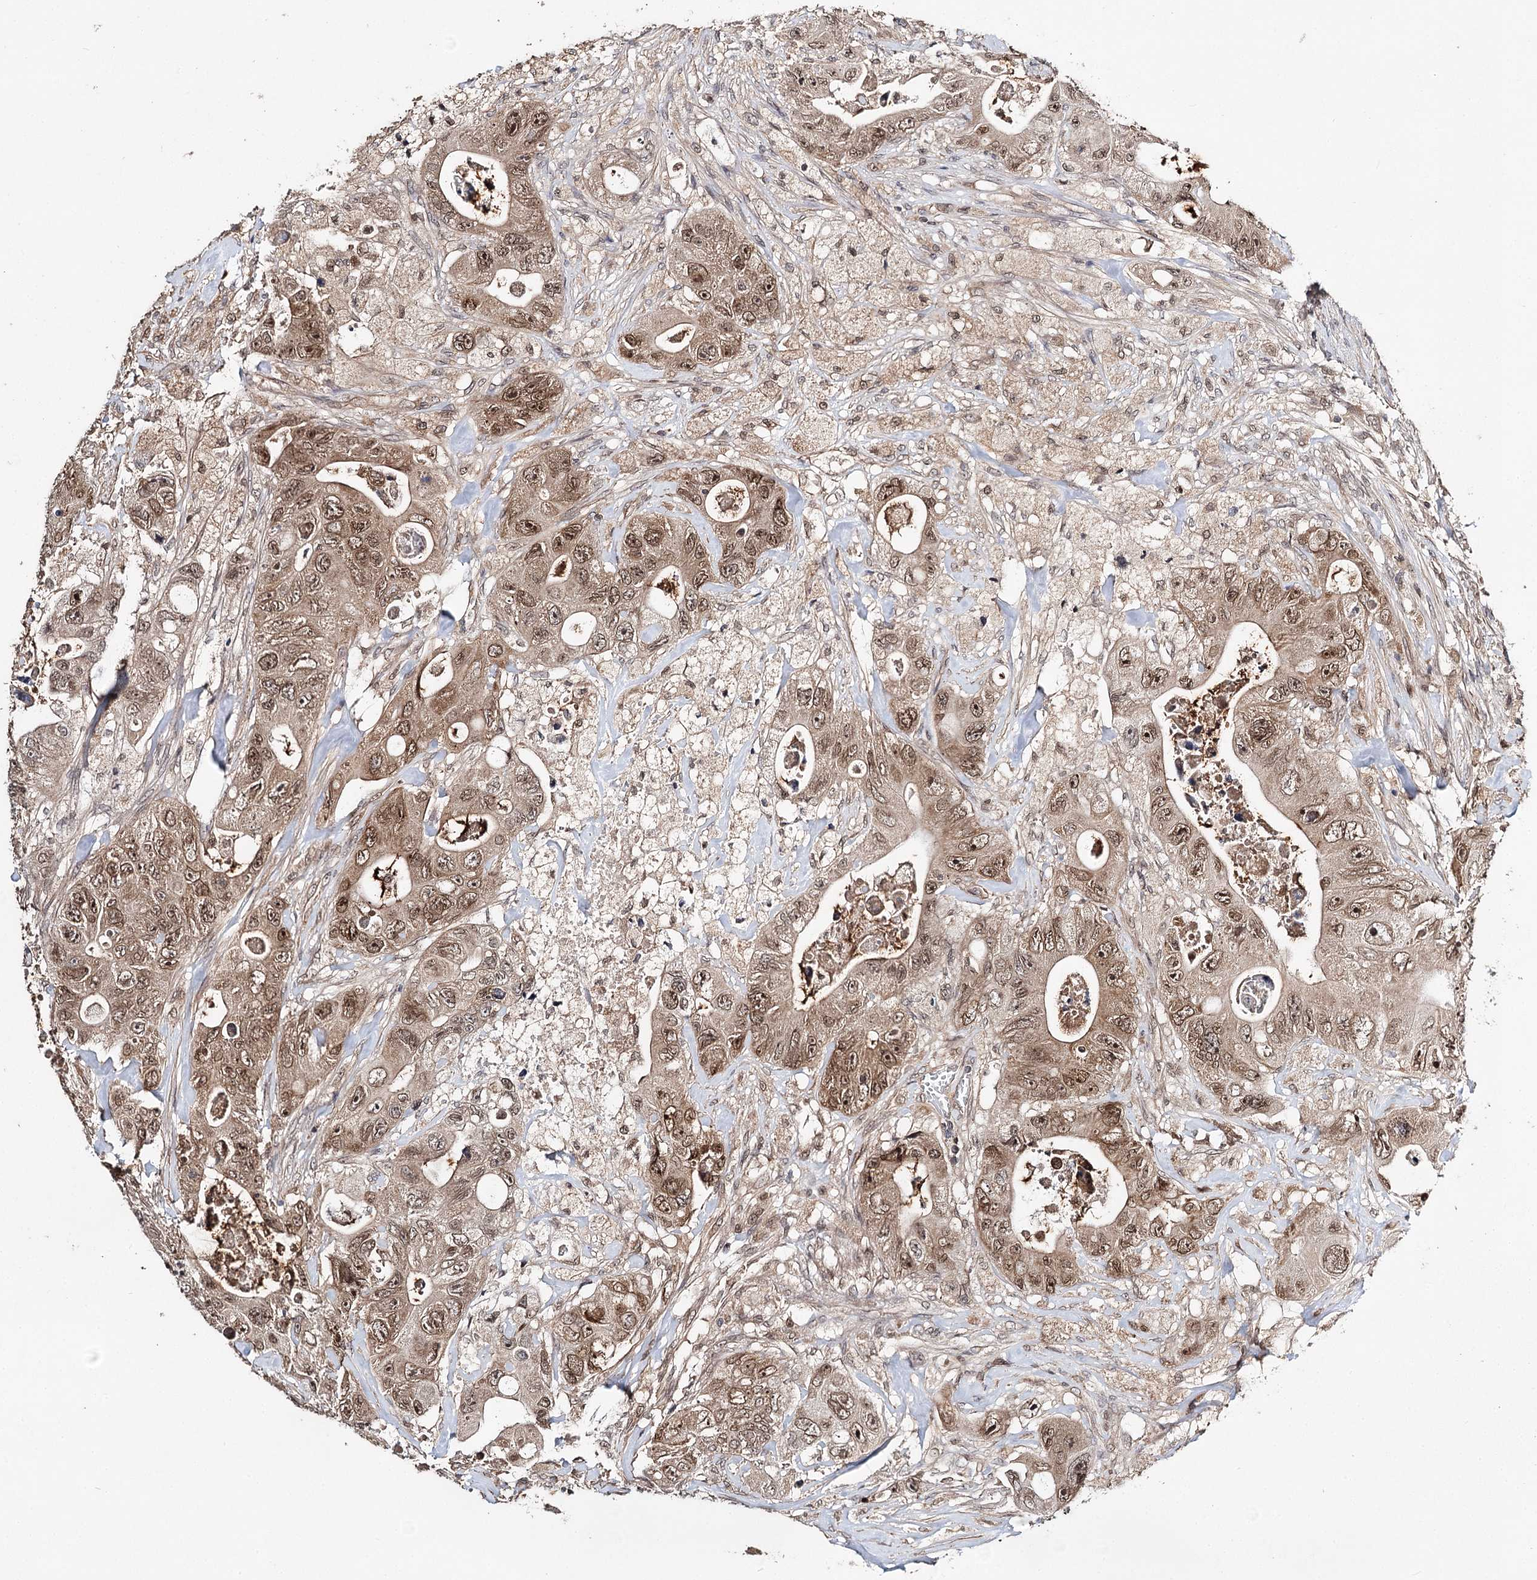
{"staining": {"intensity": "moderate", "quantity": ">75%", "location": "cytoplasmic/membranous,nuclear"}, "tissue": "colorectal cancer", "cell_type": "Tumor cells", "image_type": "cancer", "snomed": [{"axis": "morphology", "description": "Adenocarcinoma, NOS"}, {"axis": "topography", "description": "Colon"}], "caption": "An immunohistochemistry (IHC) image of tumor tissue is shown. Protein staining in brown labels moderate cytoplasmic/membranous and nuclear positivity in adenocarcinoma (colorectal) within tumor cells. The staining was performed using DAB (3,3'-diaminobenzidine), with brown indicating positive protein expression. Nuclei are stained blue with hematoxylin.", "gene": "NOPCHAP1", "patient": {"sex": "female", "age": 46}}